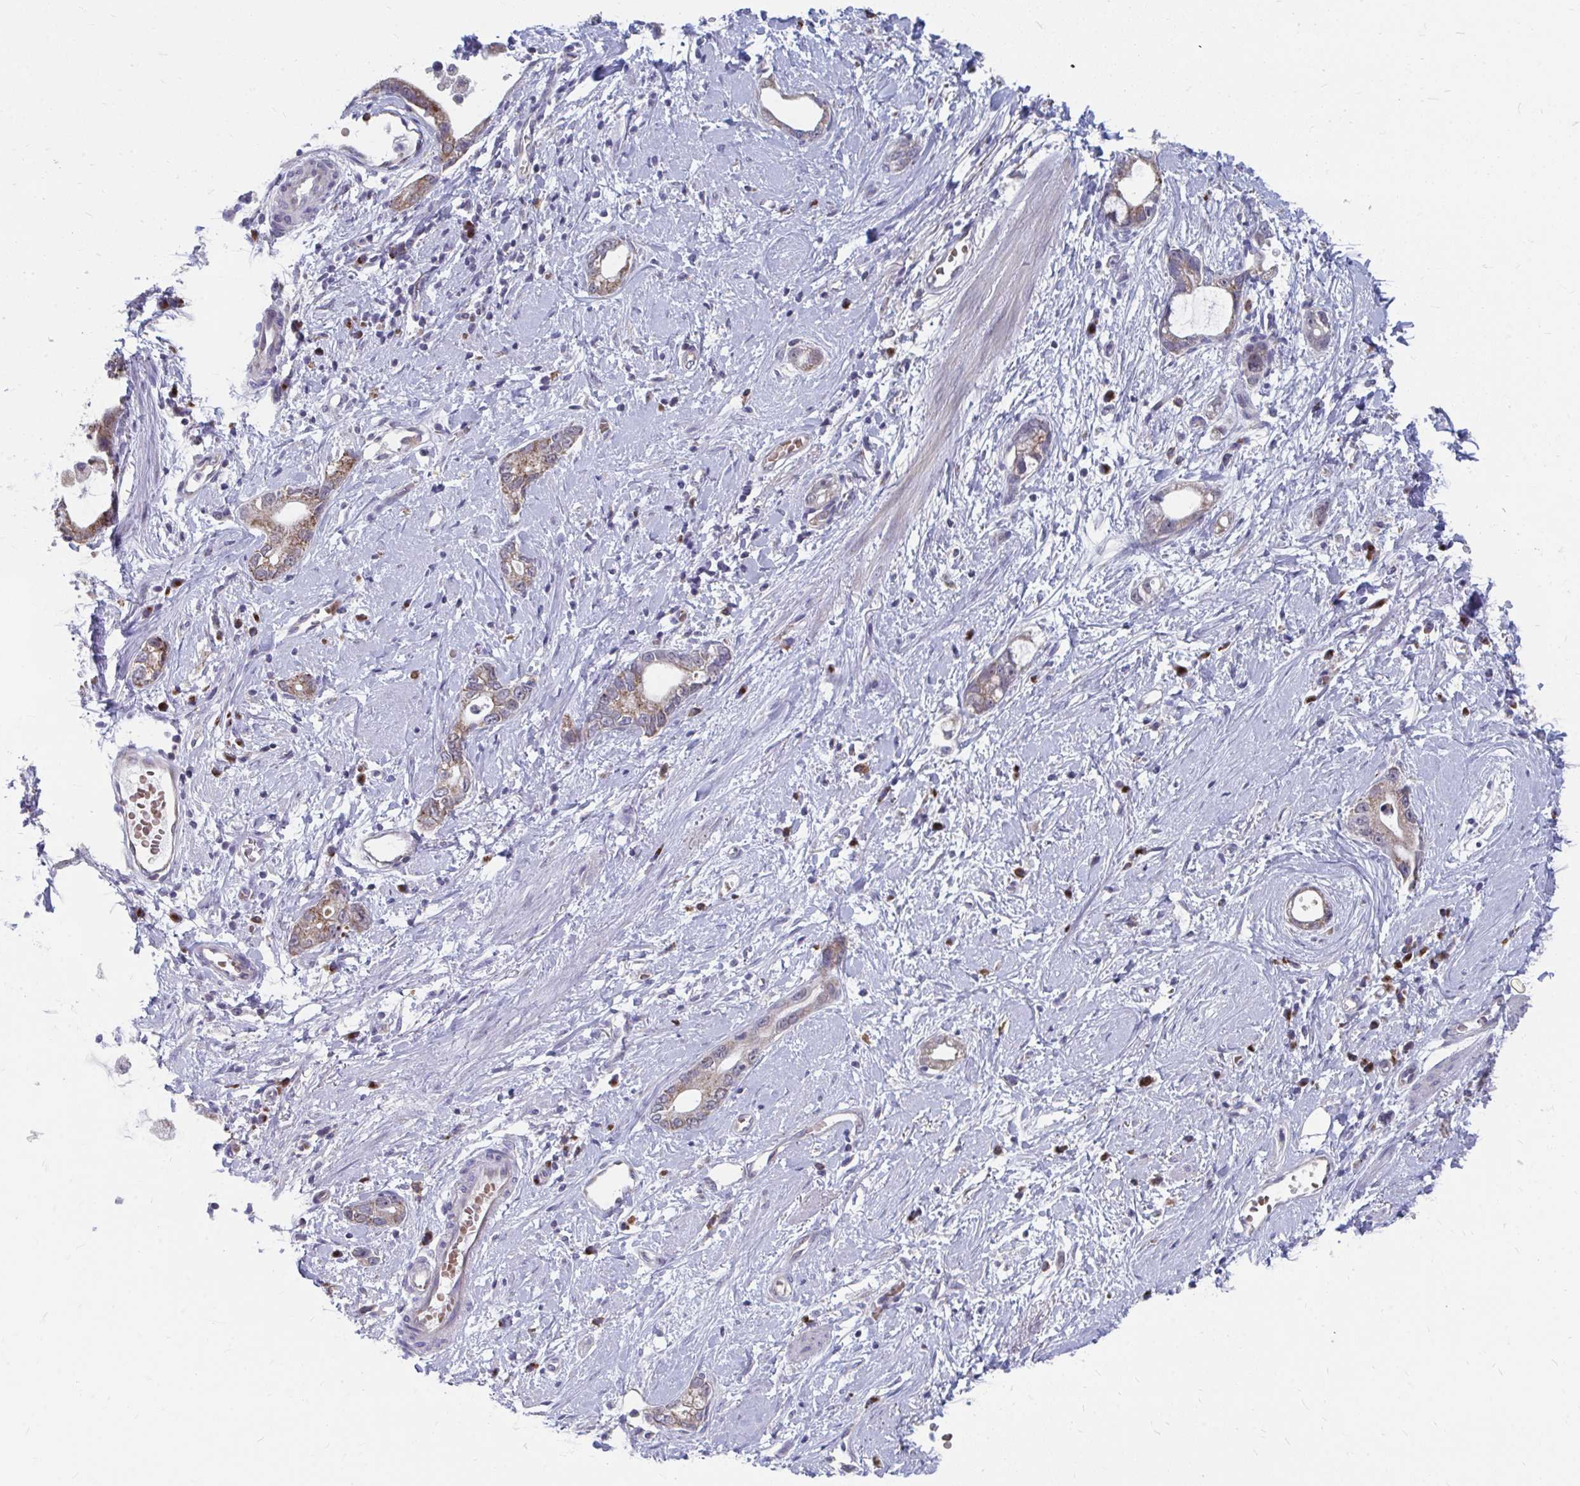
{"staining": {"intensity": "moderate", "quantity": ">75%", "location": "cytoplasmic/membranous"}, "tissue": "stomach cancer", "cell_type": "Tumor cells", "image_type": "cancer", "snomed": [{"axis": "morphology", "description": "Adenocarcinoma, NOS"}, {"axis": "topography", "description": "Stomach"}], "caption": "The immunohistochemical stain labels moderate cytoplasmic/membranous staining in tumor cells of stomach adenocarcinoma tissue. The protein of interest is shown in brown color, while the nuclei are stained blue.", "gene": "PABIR3", "patient": {"sex": "male", "age": 55}}